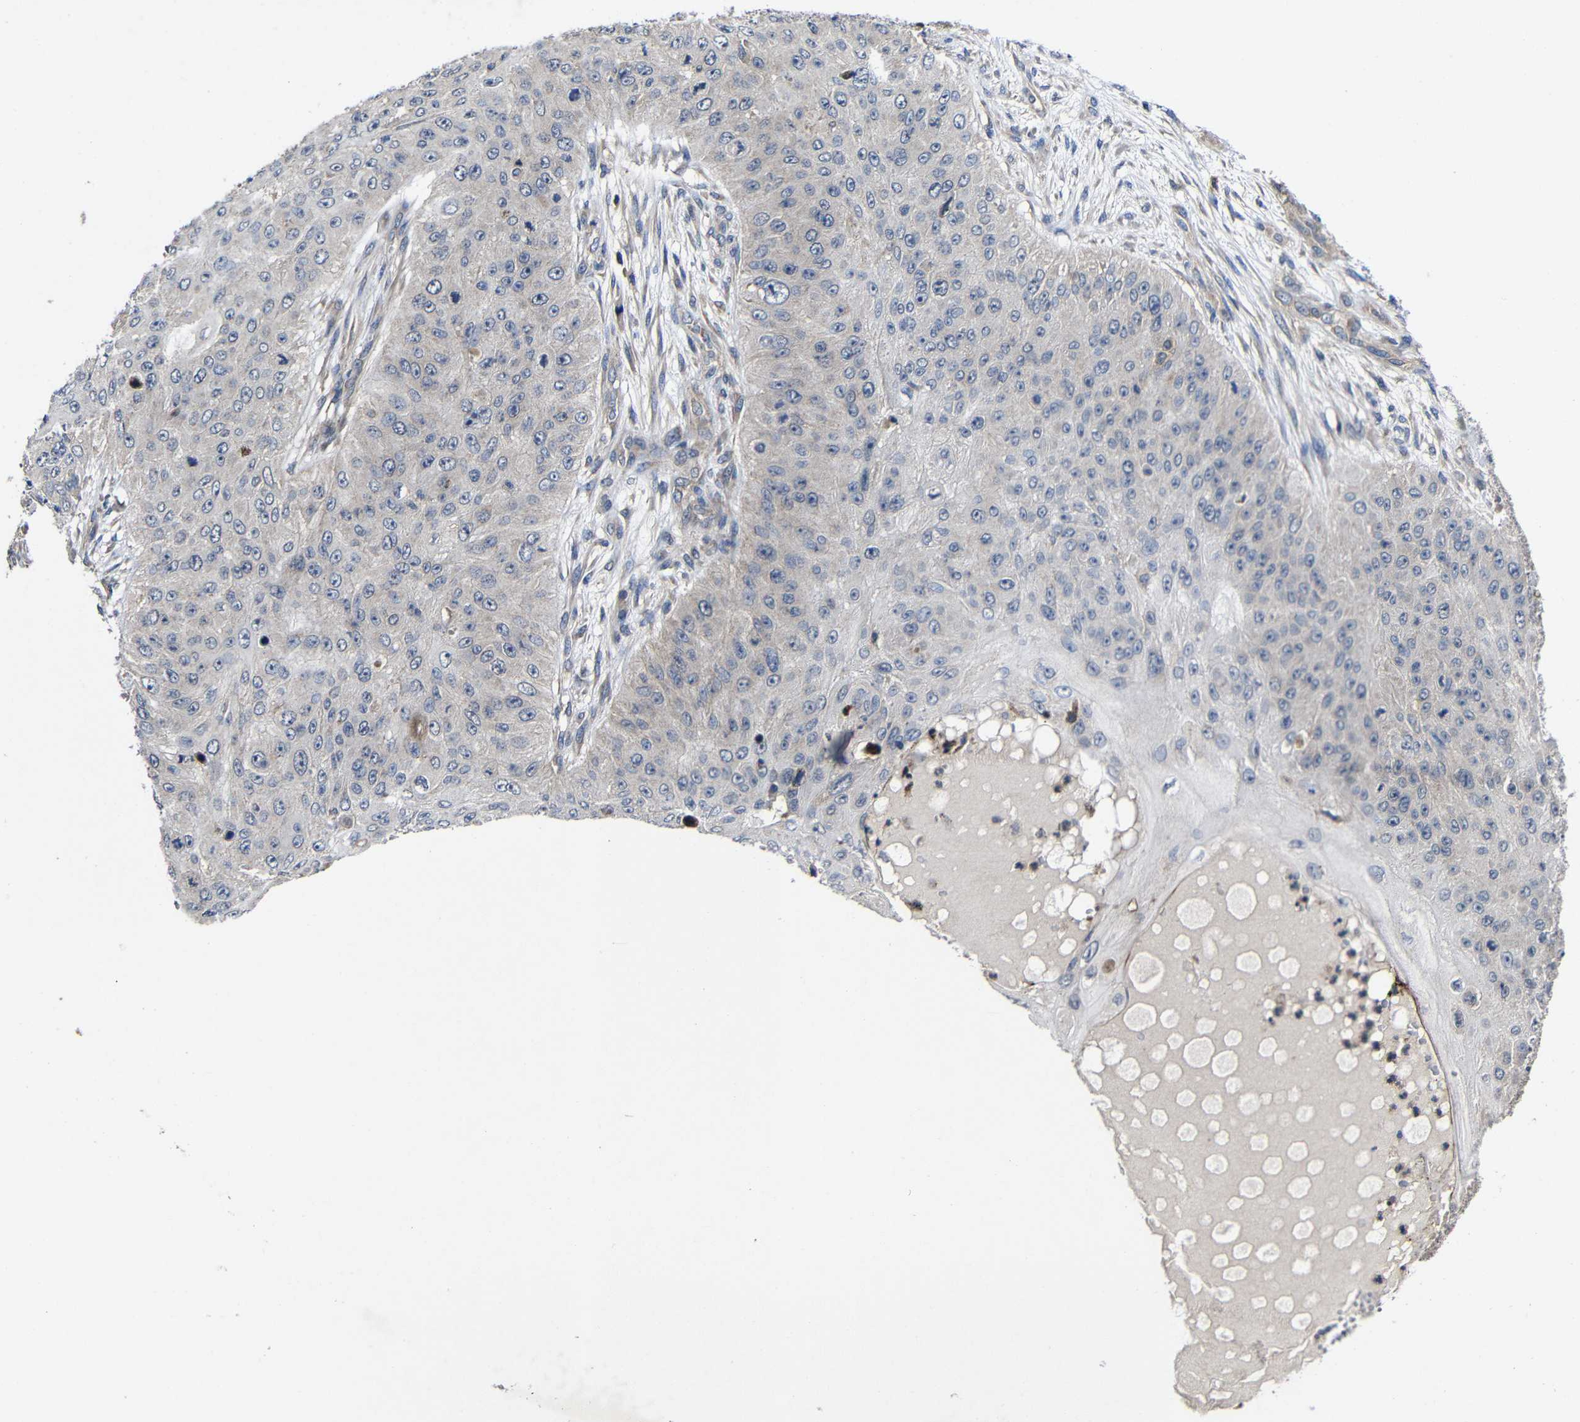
{"staining": {"intensity": "negative", "quantity": "none", "location": "none"}, "tissue": "skin cancer", "cell_type": "Tumor cells", "image_type": "cancer", "snomed": [{"axis": "morphology", "description": "Squamous cell carcinoma, NOS"}, {"axis": "topography", "description": "Skin"}], "caption": "This is an immunohistochemistry (IHC) histopathology image of squamous cell carcinoma (skin). There is no positivity in tumor cells.", "gene": "LPAR5", "patient": {"sex": "female", "age": 80}}